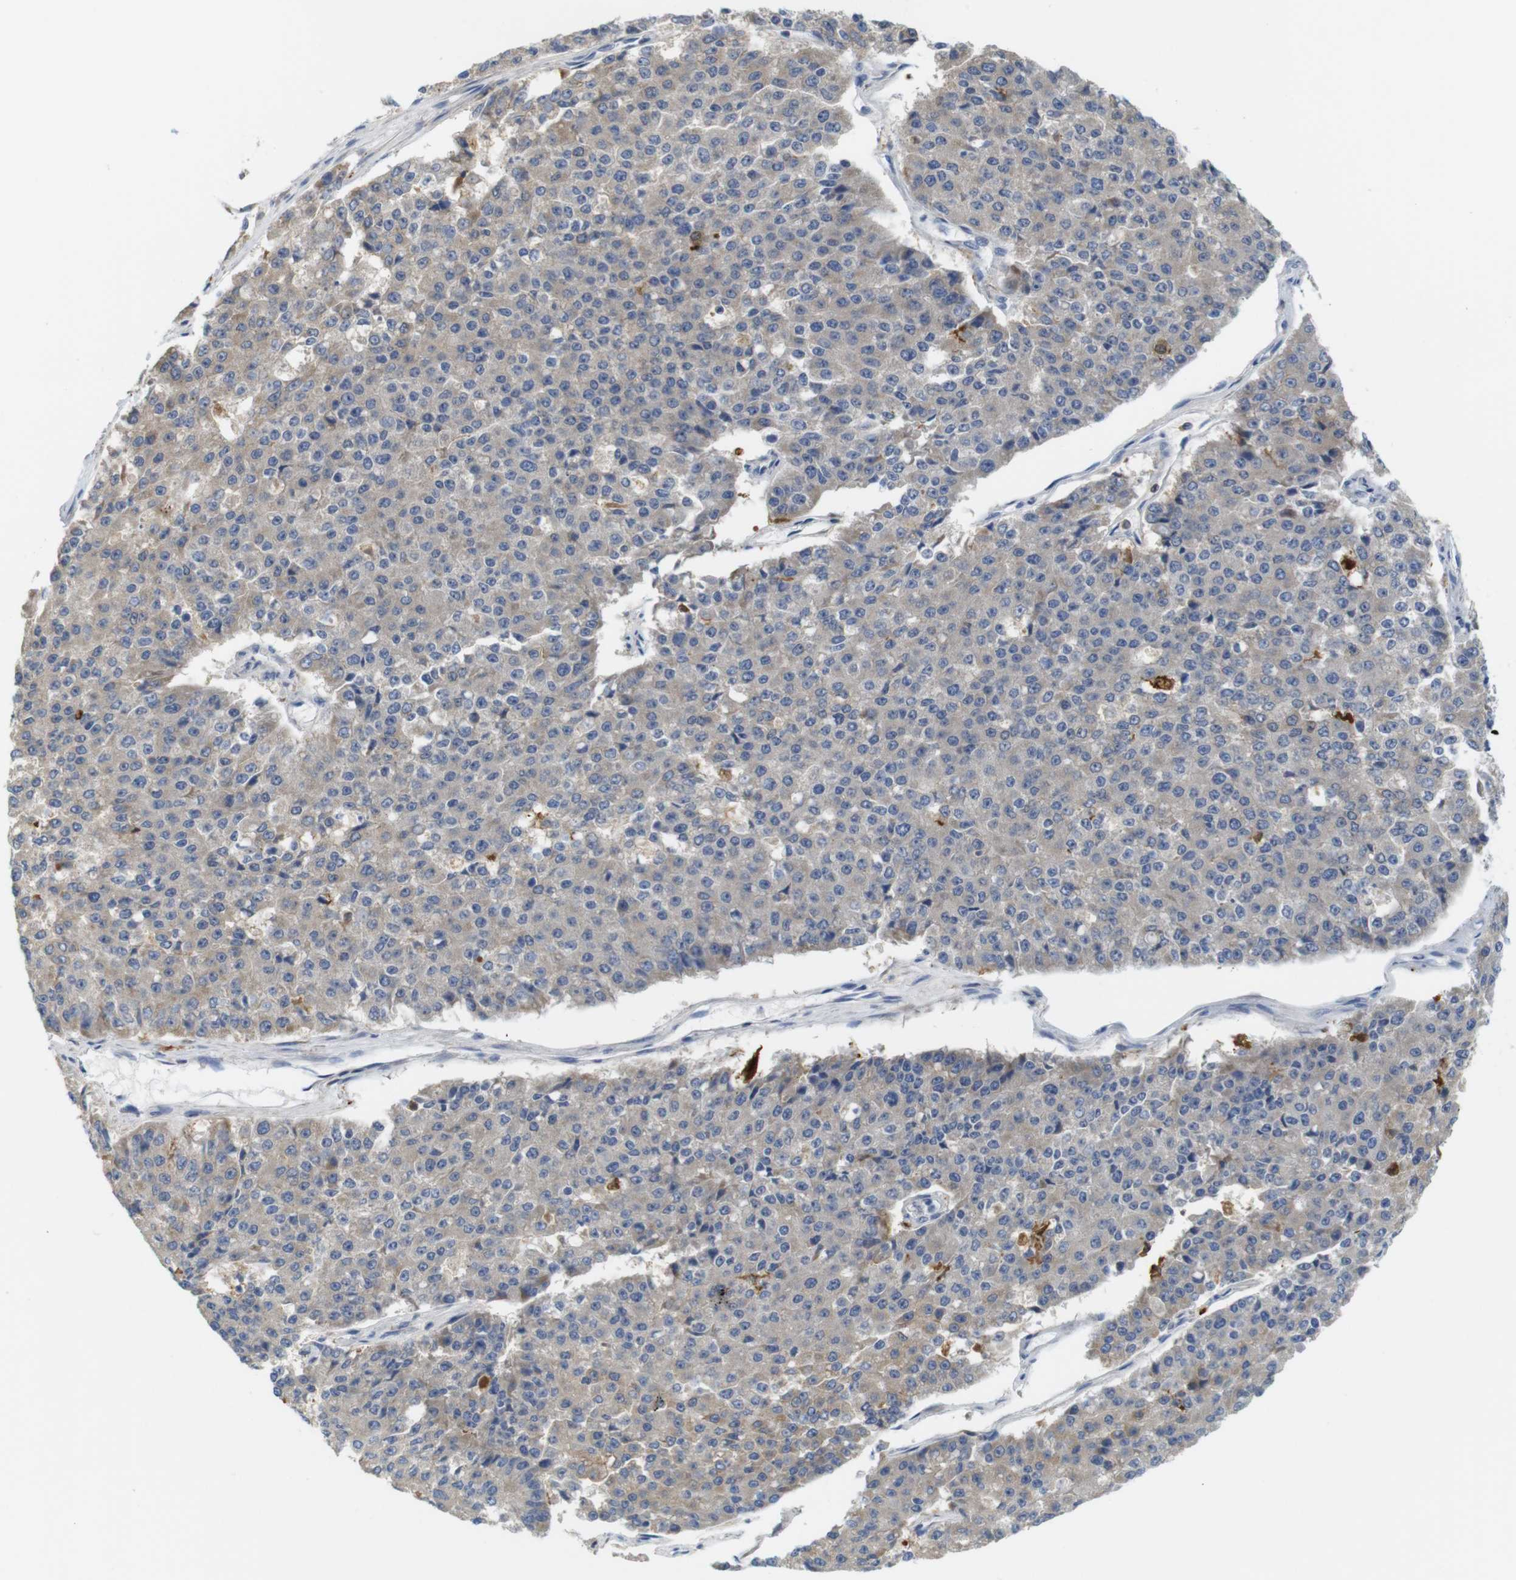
{"staining": {"intensity": "weak", "quantity": "<25%", "location": "cytoplasmic/membranous"}, "tissue": "pancreatic cancer", "cell_type": "Tumor cells", "image_type": "cancer", "snomed": [{"axis": "morphology", "description": "Adenocarcinoma, NOS"}, {"axis": "topography", "description": "Pancreas"}], "caption": "This image is of adenocarcinoma (pancreatic) stained with immunohistochemistry (IHC) to label a protein in brown with the nuclei are counter-stained blue. There is no expression in tumor cells.", "gene": "NEBL", "patient": {"sex": "male", "age": 50}}